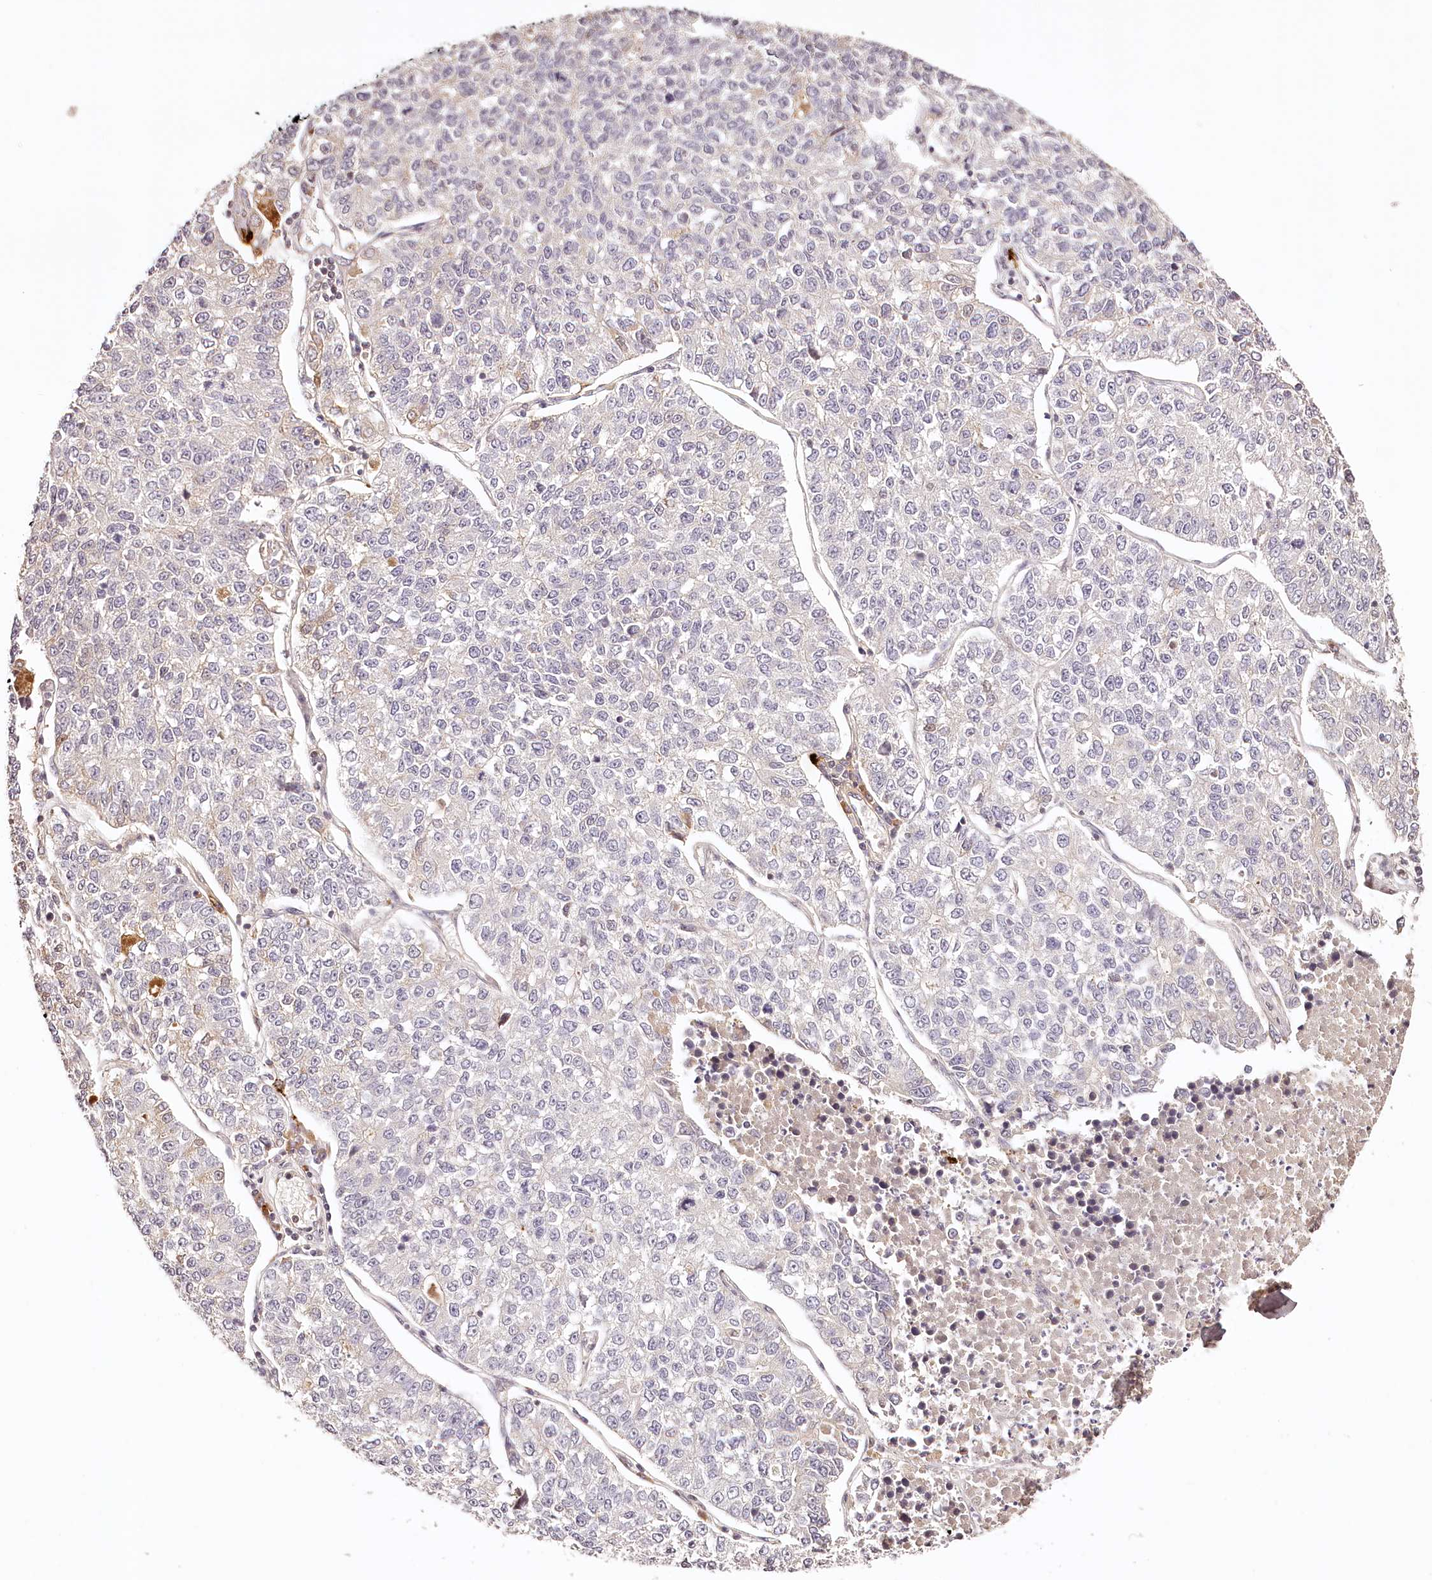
{"staining": {"intensity": "negative", "quantity": "none", "location": "none"}, "tissue": "lung cancer", "cell_type": "Tumor cells", "image_type": "cancer", "snomed": [{"axis": "morphology", "description": "Adenocarcinoma, NOS"}, {"axis": "topography", "description": "Lung"}], "caption": "IHC histopathology image of neoplastic tissue: lung cancer stained with DAB exhibits no significant protein expression in tumor cells.", "gene": "SYNGR1", "patient": {"sex": "male", "age": 49}}